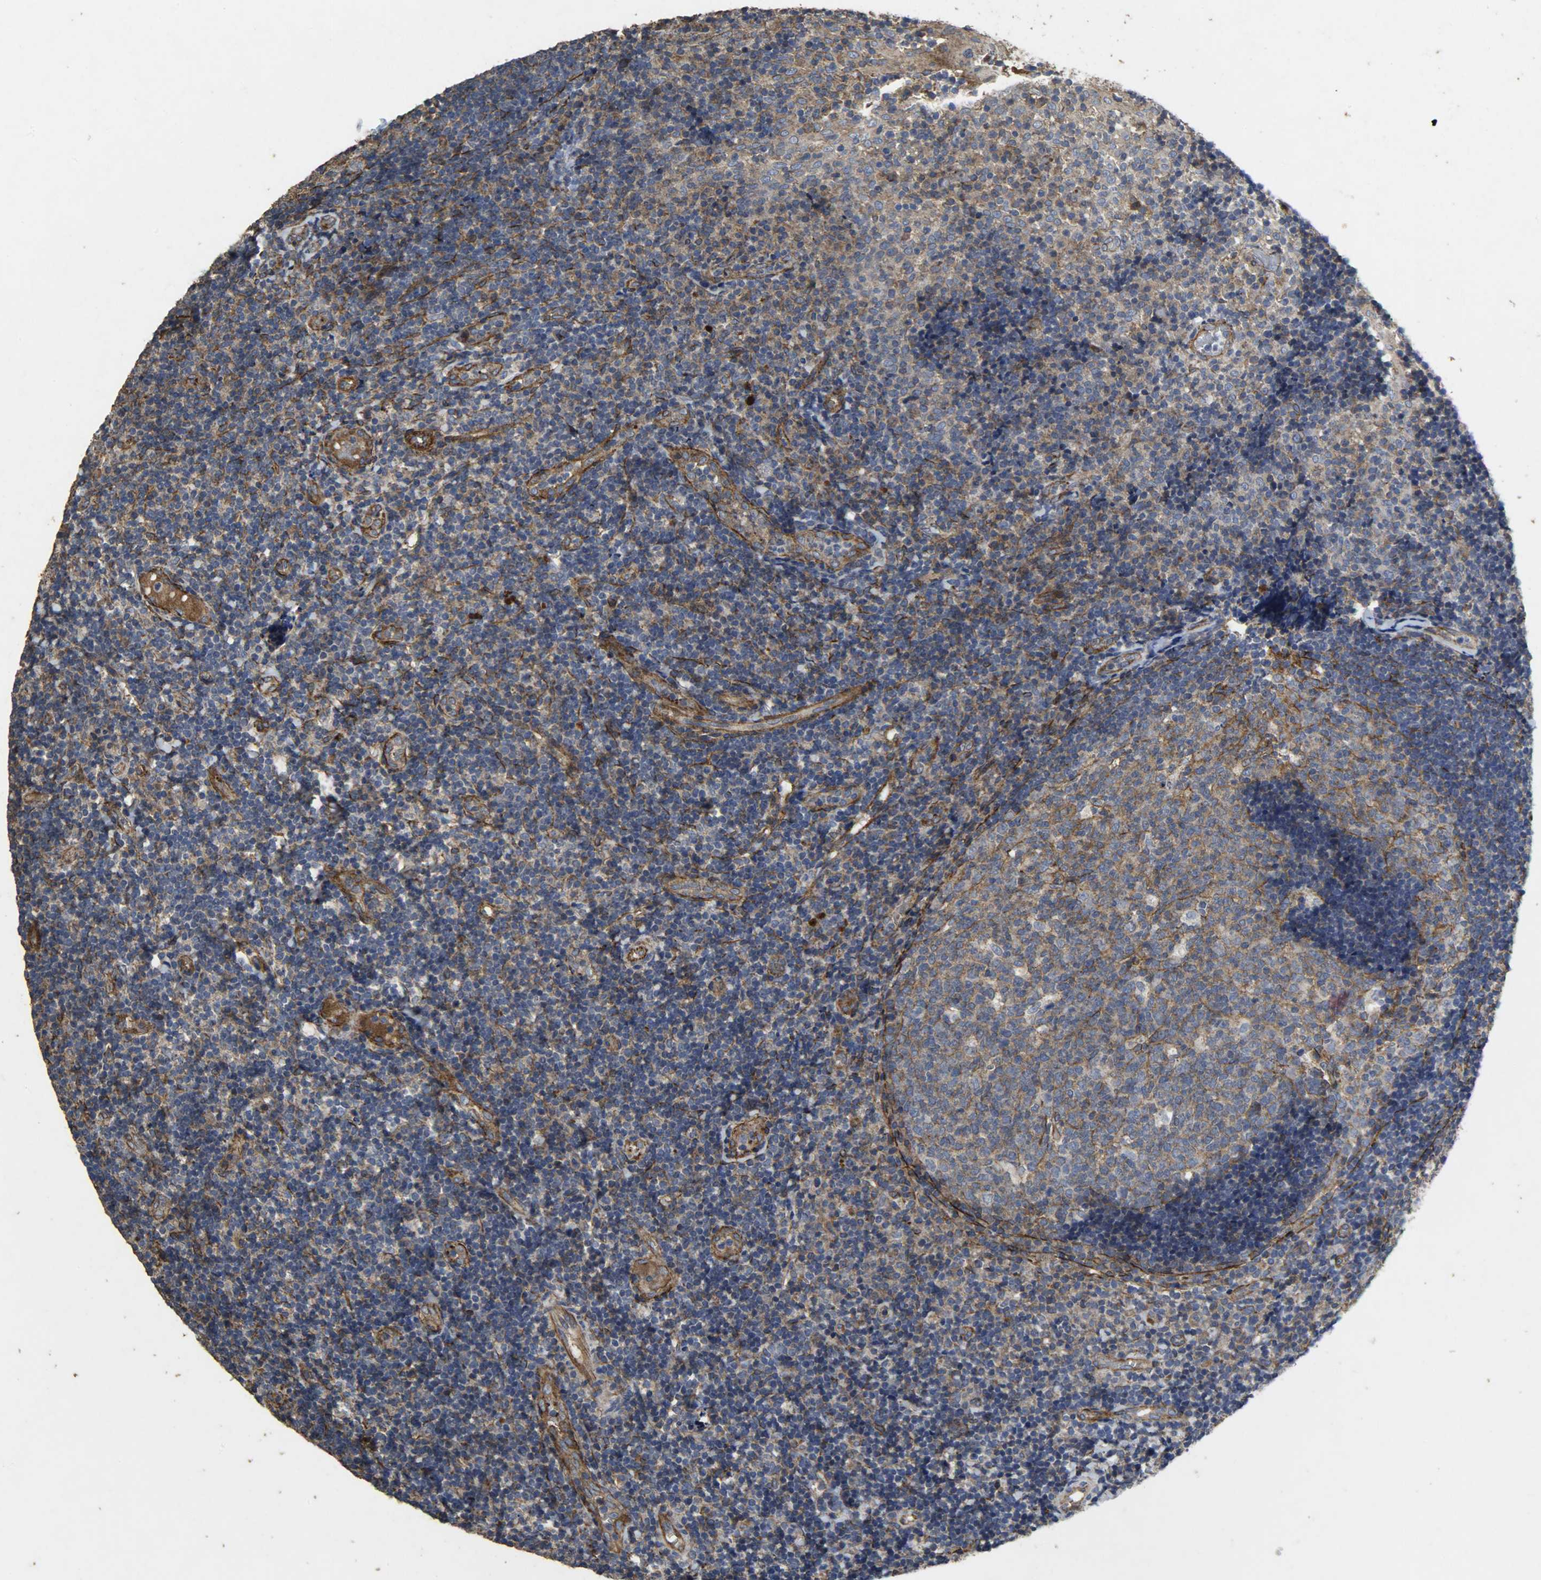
{"staining": {"intensity": "weak", "quantity": "25%-75%", "location": "cytoplasmic/membranous"}, "tissue": "tonsil", "cell_type": "Germinal center cells", "image_type": "normal", "snomed": [{"axis": "morphology", "description": "Normal tissue, NOS"}, {"axis": "topography", "description": "Tonsil"}], "caption": "Germinal center cells reveal low levels of weak cytoplasmic/membranous staining in approximately 25%-75% of cells in unremarkable tonsil.", "gene": "TPM4", "patient": {"sex": "female", "age": 40}}